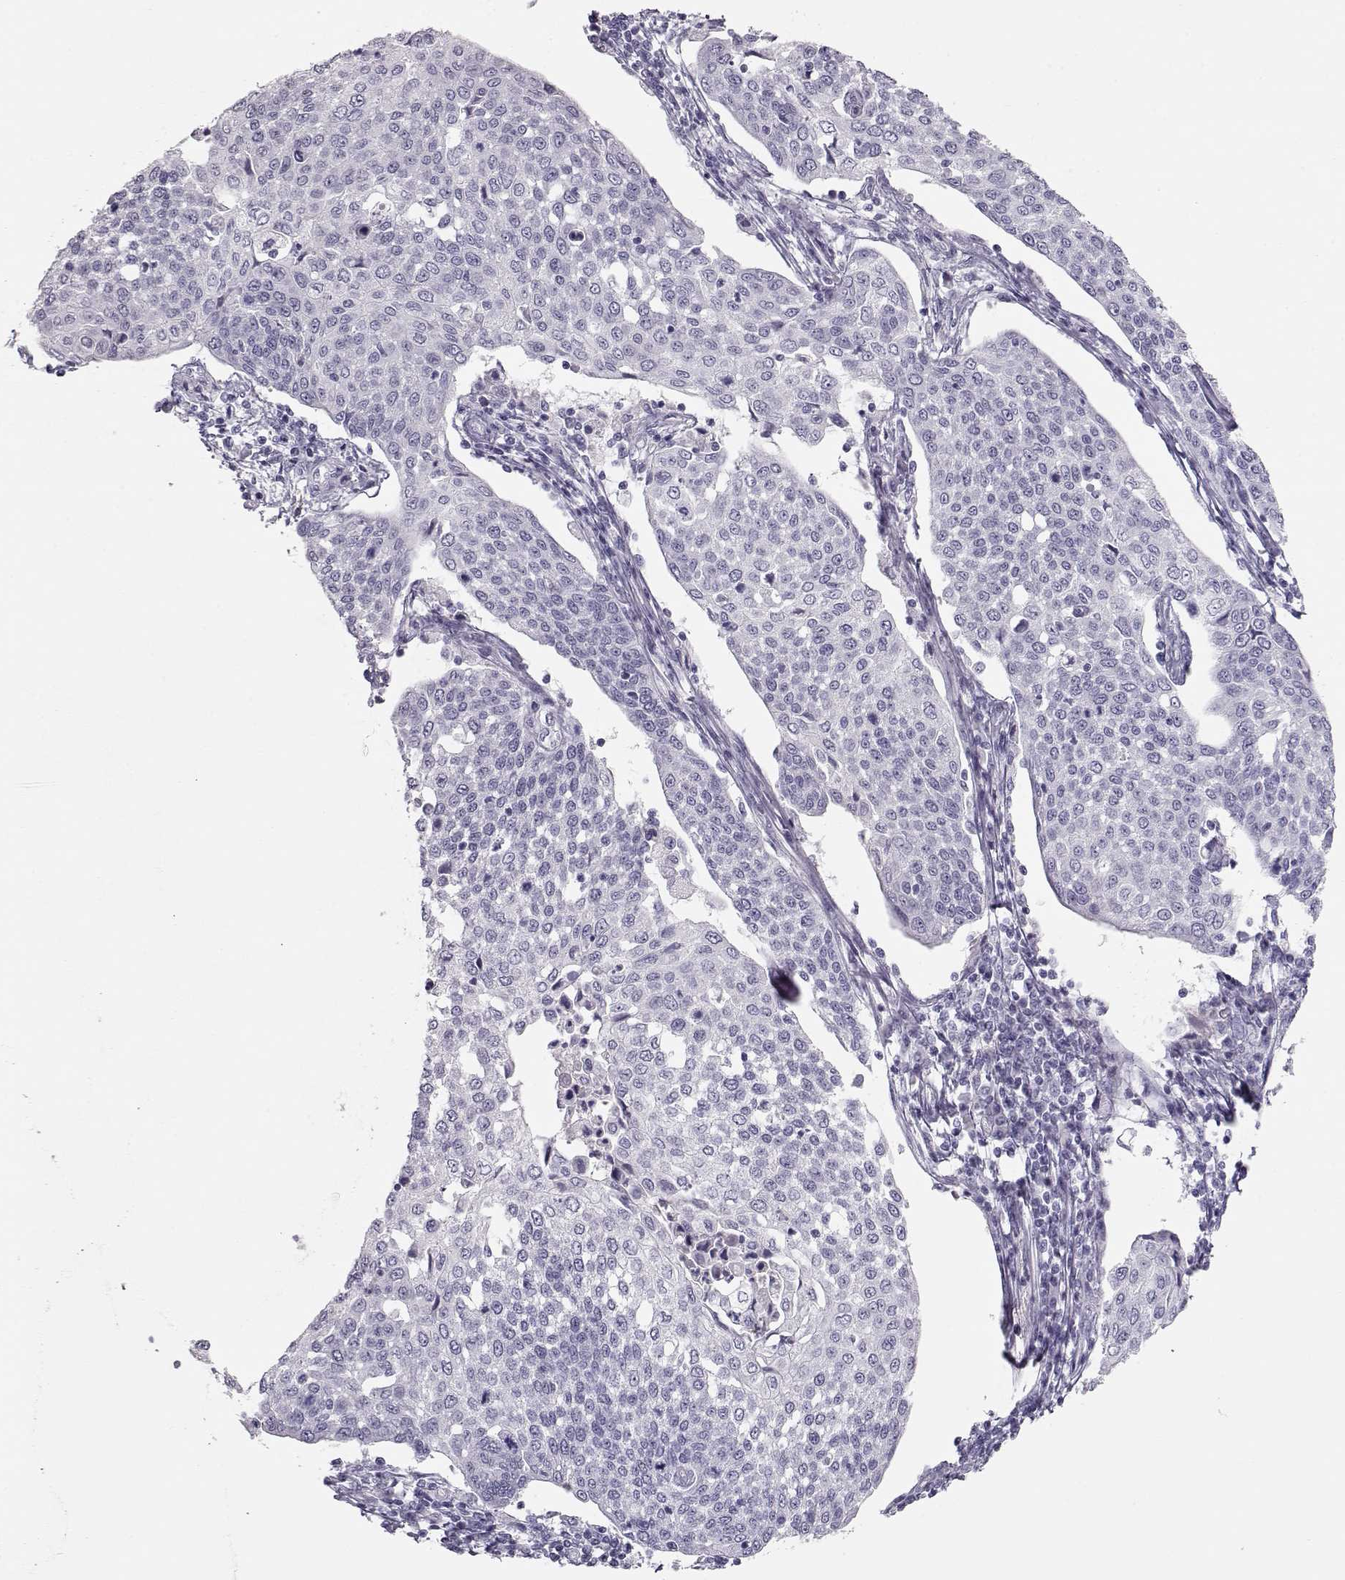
{"staining": {"intensity": "negative", "quantity": "none", "location": "none"}, "tissue": "cervical cancer", "cell_type": "Tumor cells", "image_type": "cancer", "snomed": [{"axis": "morphology", "description": "Squamous cell carcinoma, NOS"}, {"axis": "topography", "description": "Cervix"}], "caption": "Immunohistochemistry (IHC) photomicrograph of neoplastic tissue: human squamous cell carcinoma (cervical) stained with DAB displays no significant protein positivity in tumor cells.", "gene": "MIP", "patient": {"sex": "female", "age": 34}}